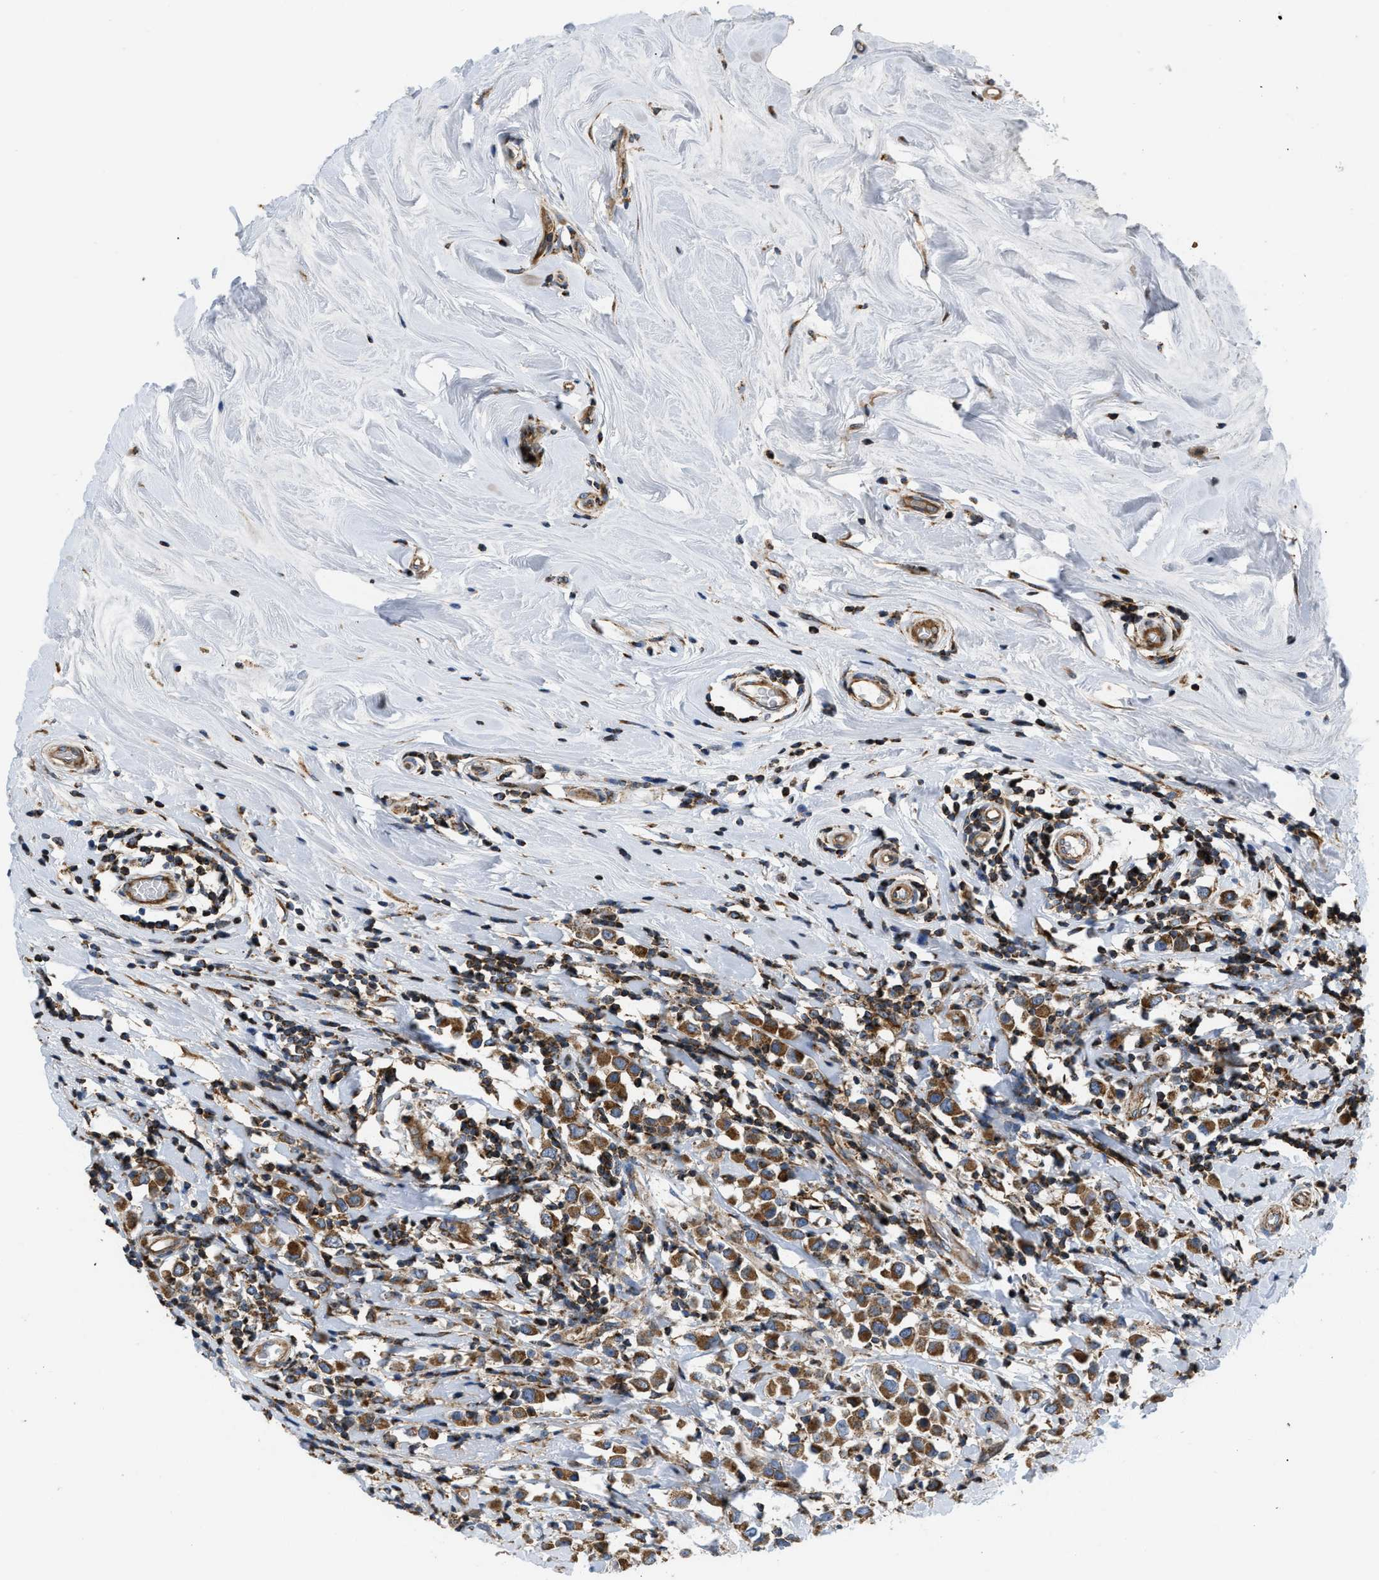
{"staining": {"intensity": "moderate", "quantity": ">75%", "location": "cytoplasmic/membranous"}, "tissue": "breast cancer", "cell_type": "Tumor cells", "image_type": "cancer", "snomed": [{"axis": "morphology", "description": "Duct carcinoma"}, {"axis": "topography", "description": "Breast"}], "caption": "This micrograph demonstrates immunohistochemistry (IHC) staining of human breast cancer (intraductal carcinoma), with medium moderate cytoplasmic/membranous staining in approximately >75% of tumor cells.", "gene": "OPTN", "patient": {"sex": "female", "age": 61}}